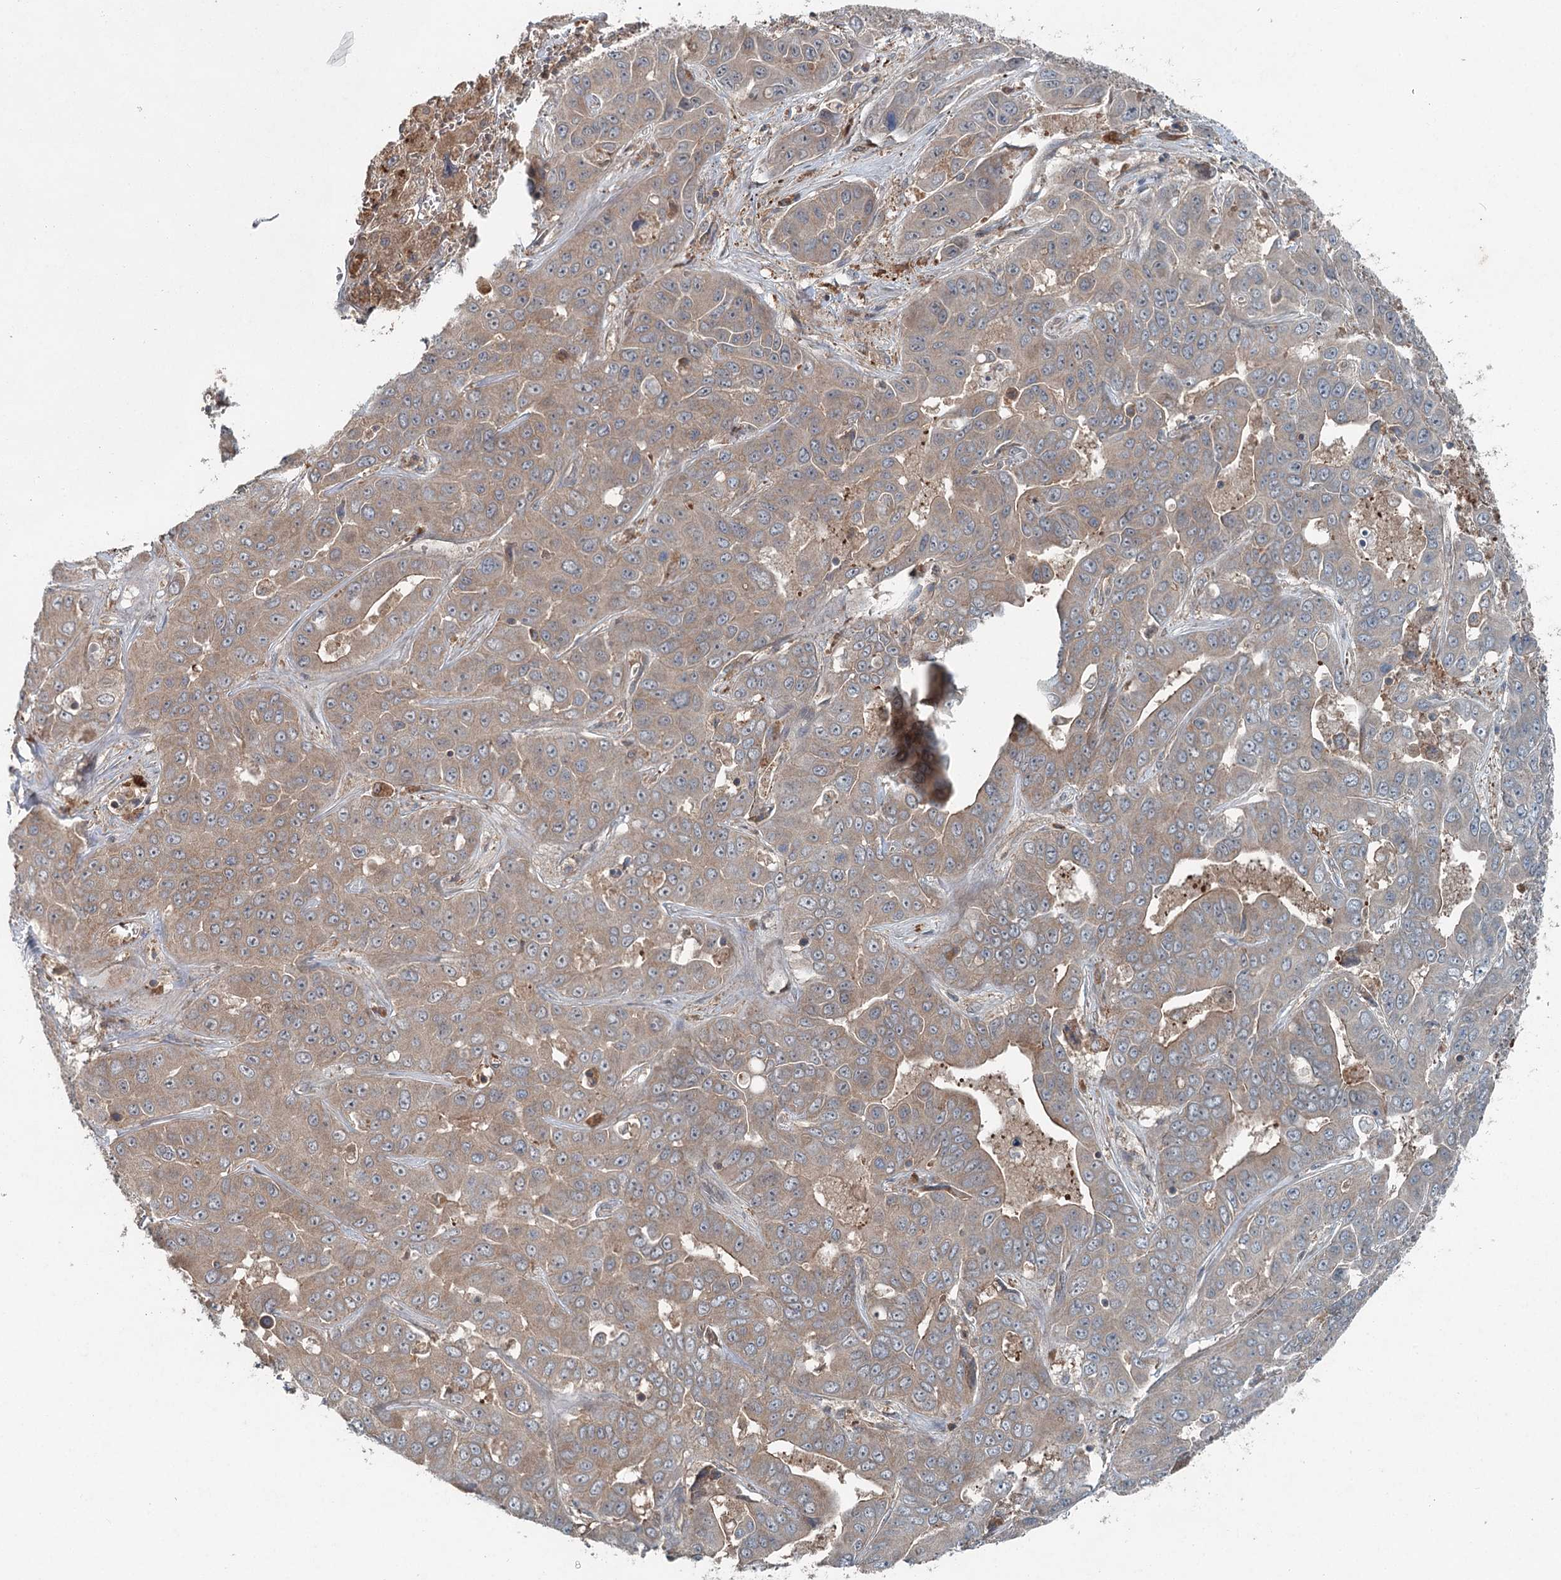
{"staining": {"intensity": "weak", "quantity": ">75%", "location": "cytoplasmic/membranous"}, "tissue": "liver cancer", "cell_type": "Tumor cells", "image_type": "cancer", "snomed": [{"axis": "morphology", "description": "Cholangiocarcinoma"}, {"axis": "topography", "description": "Liver"}], "caption": "Tumor cells exhibit low levels of weak cytoplasmic/membranous expression in approximately >75% of cells in liver cancer (cholangiocarcinoma).", "gene": "SKIC3", "patient": {"sex": "female", "age": 52}}